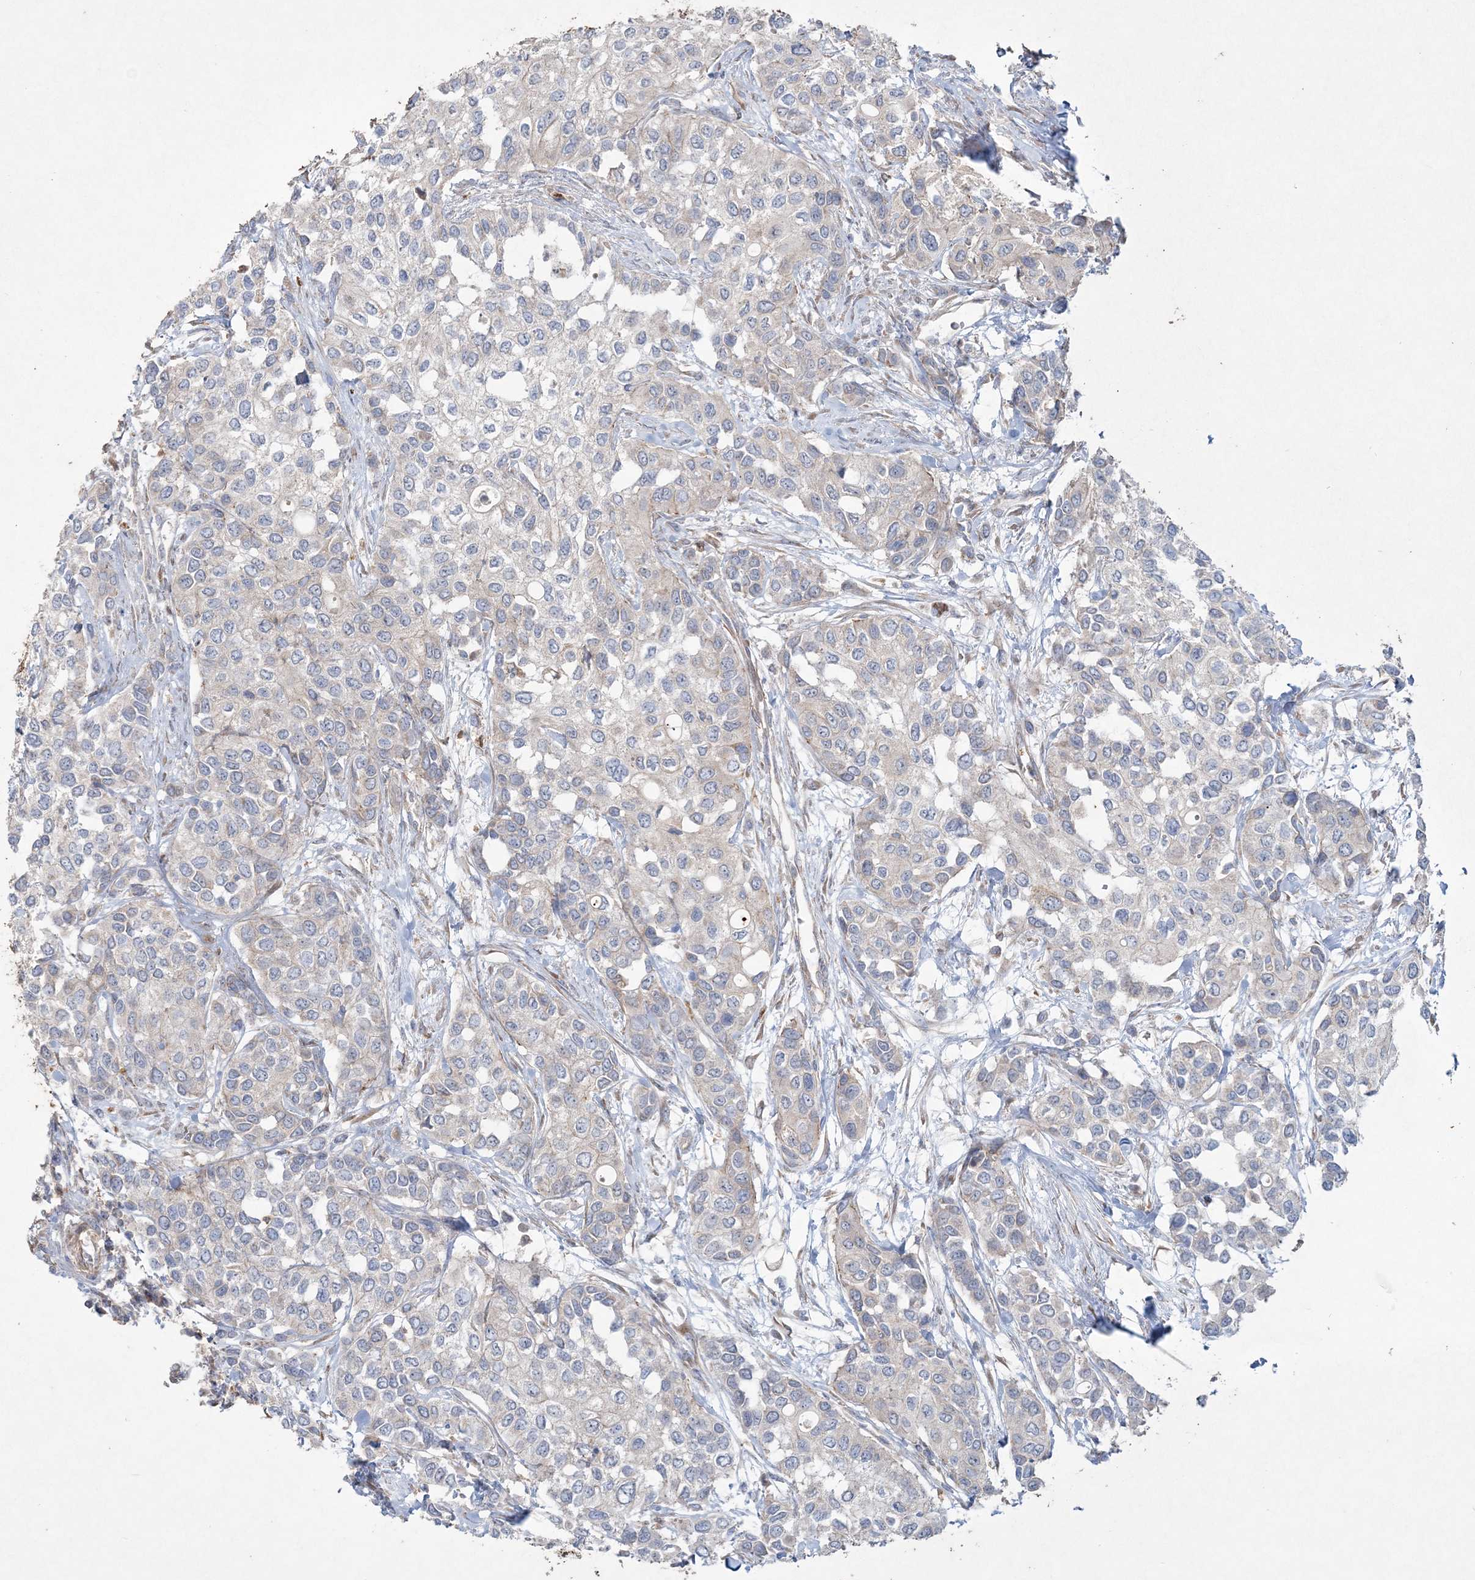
{"staining": {"intensity": "negative", "quantity": "none", "location": "none"}, "tissue": "urothelial cancer", "cell_type": "Tumor cells", "image_type": "cancer", "snomed": [{"axis": "morphology", "description": "Normal tissue, NOS"}, {"axis": "morphology", "description": "Urothelial carcinoma, High grade"}, {"axis": "topography", "description": "Vascular tissue"}, {"axis": "topography", "description": "Urinary bladder"}], "caption": "A photomicrograph of human urothelial carcinoma (high-grade) is negative for staining in tumor cells.", "gene": "TTC7A", "patient": {"sex": "female", "age": 56}}